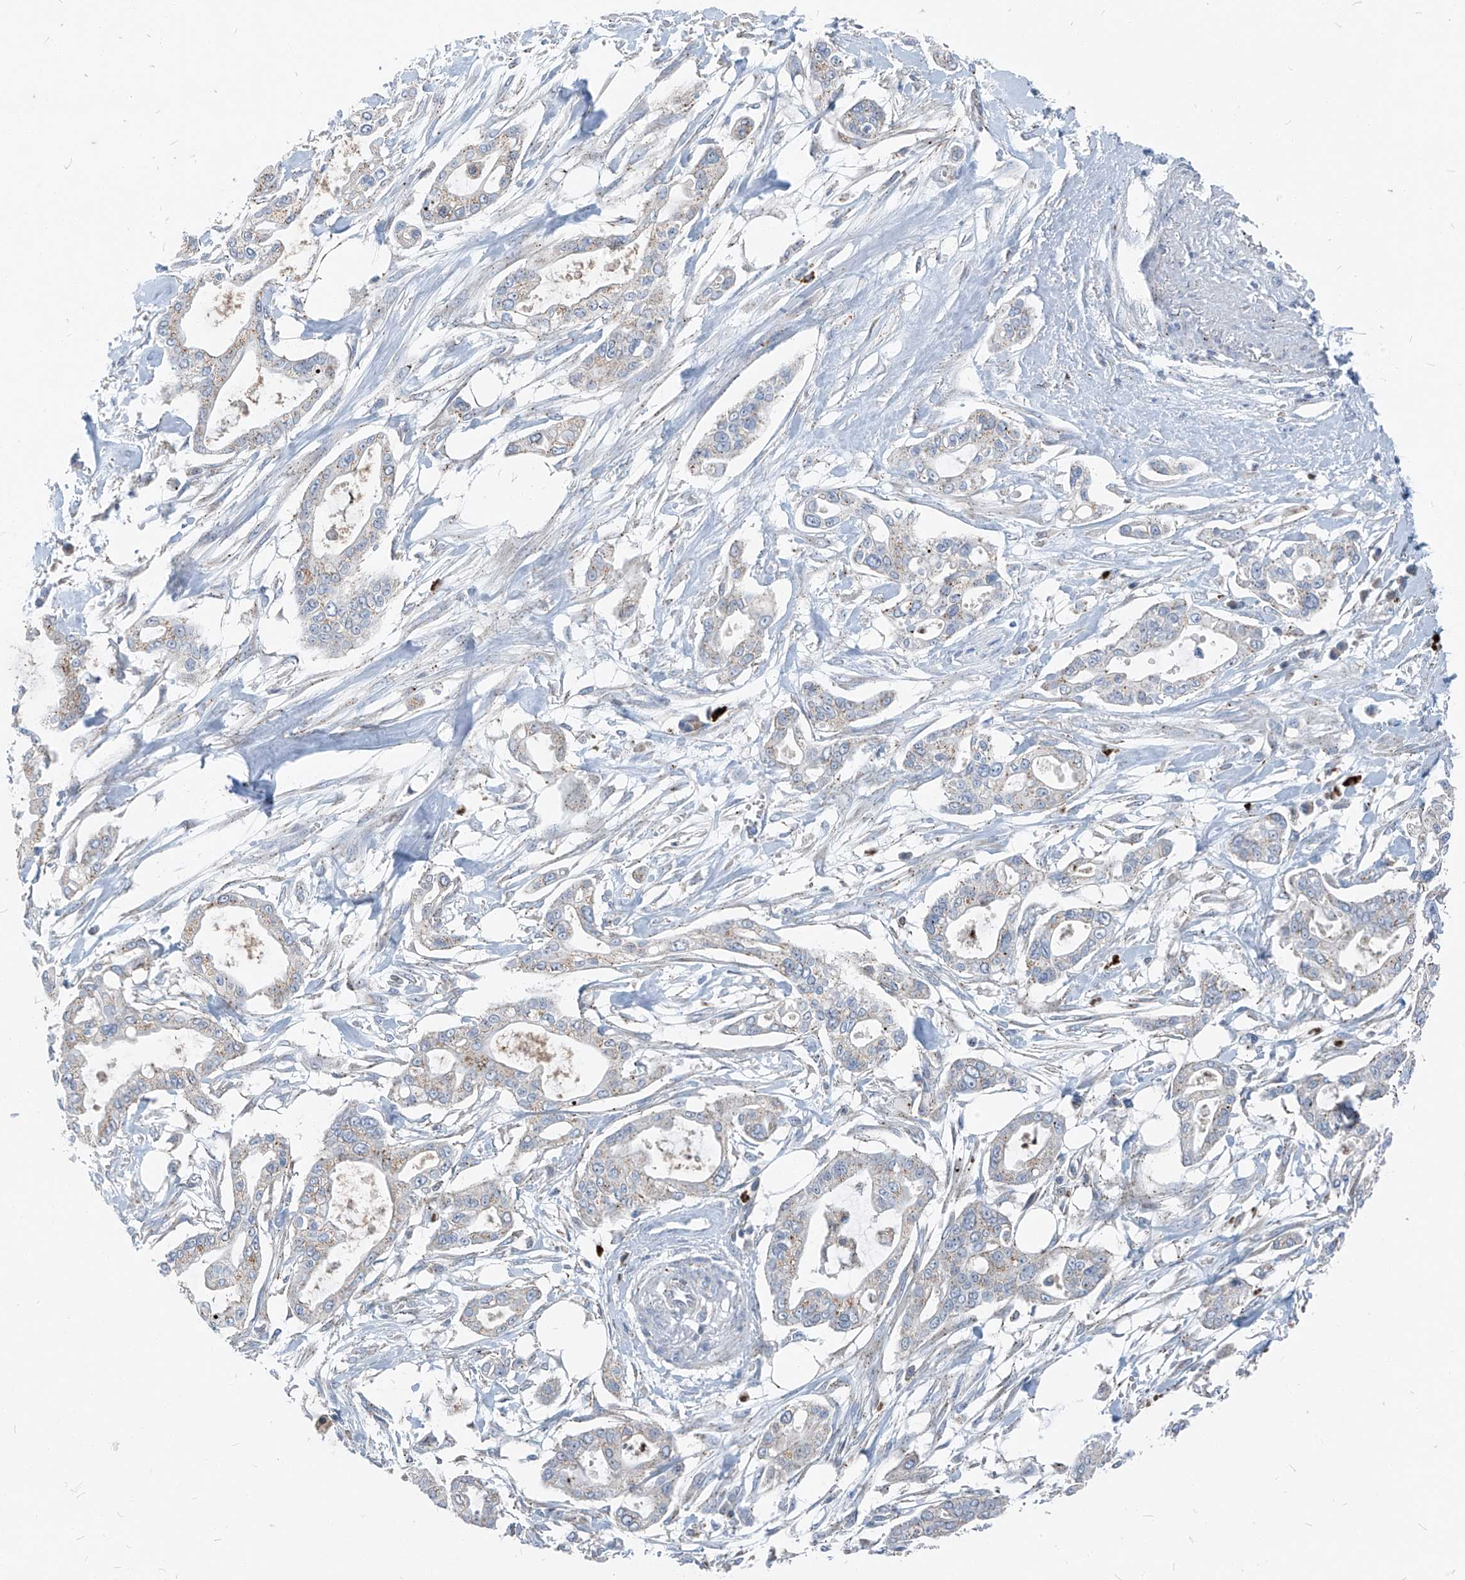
{"staining": {"intensity": "weak", "quantity": "<25%", "location": "cytoplasmic/membranous"}, "tissue": "pancreatic cancer", "cell_type": "Tumor cells", "image_type": "cancer", "snomed": [{"axis": "morphology", "description": "Adenocarcinoma, NOS"}, {"axis": "topography", "description": "Pancreas"}], "caption": "DAB (3,3'-diaminobenzidine) immunohistochemical staining of pancreatic cancer (adenocarcinoma) exhibits no significant expression in tumor cells.", "gene": "CHMP2B", "patient": {"sex": "male", "age": 68}}